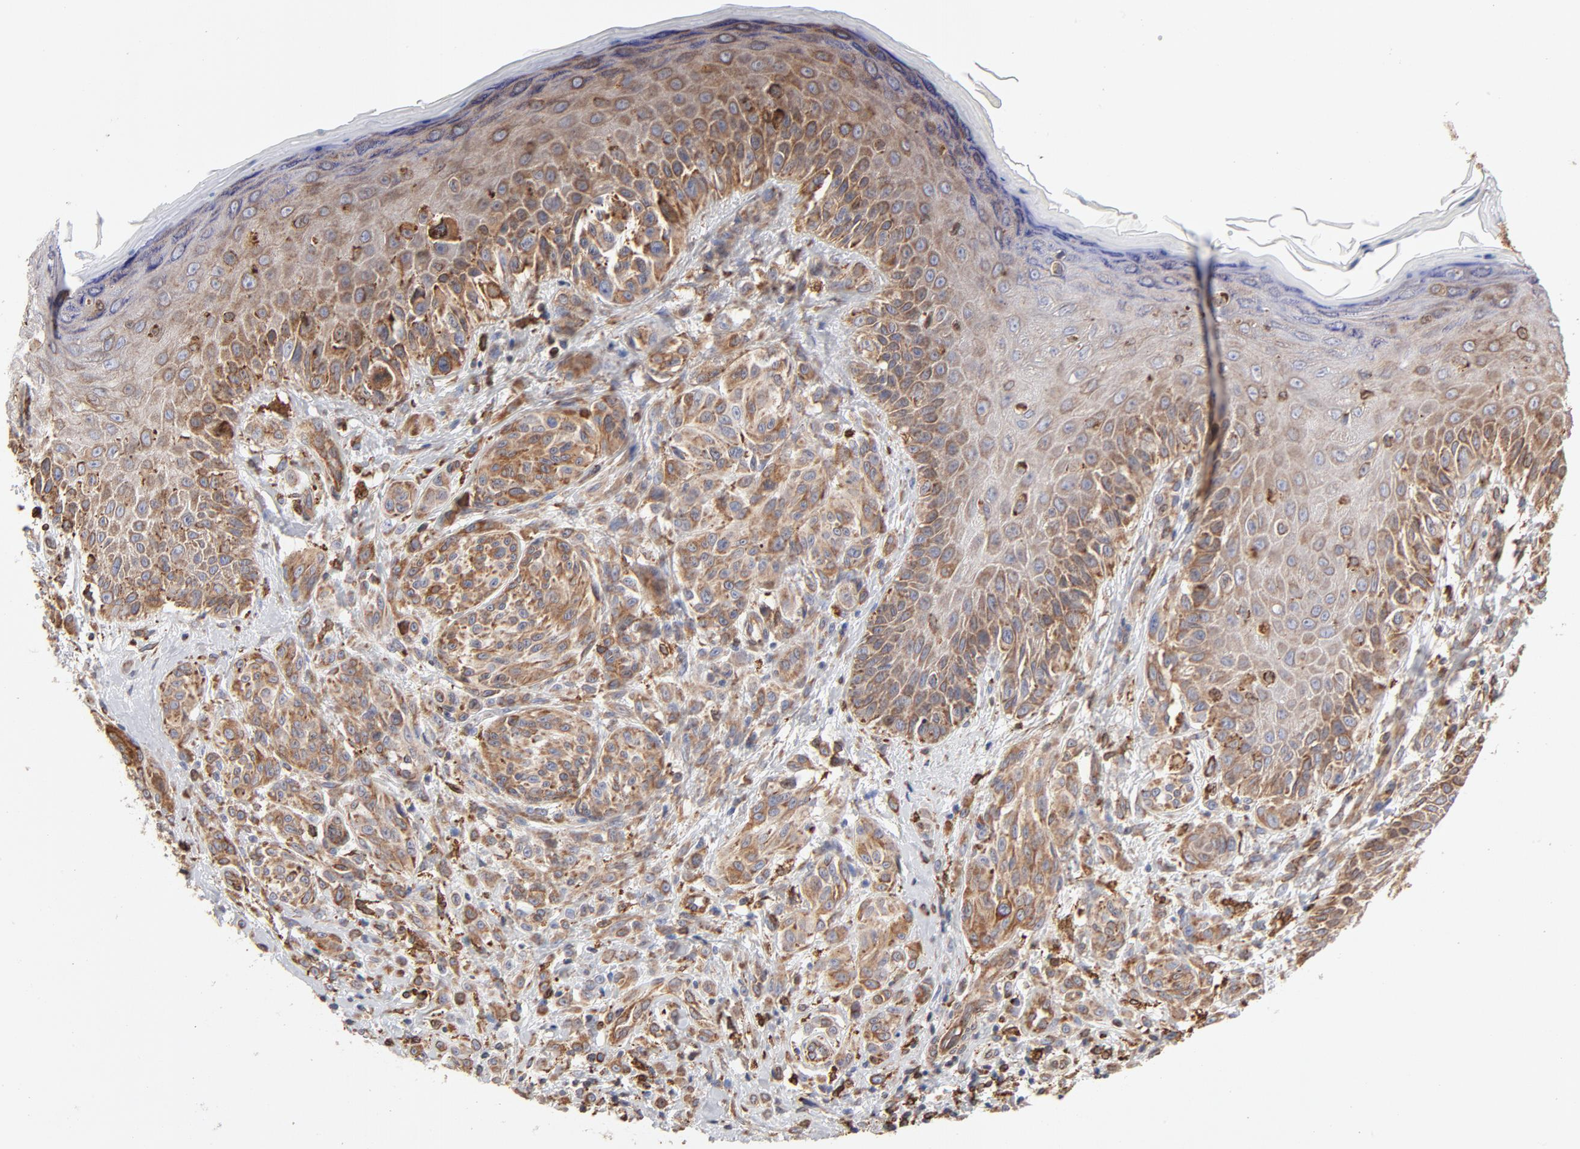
{"staining": {"intensity": "moderate", "quantity": ">75%", "location": "cytoplasmic/membranous"}, "tissue": "melanoma", "cell_type": "Tumor cells", "image_type": "cancer", "snomed": [{"axis": "morphology", "description": "Malignant melanoma, NOS"}, {"axis": "topography", "description": "Skin"}], "caption": "Immunohistochemistry (IHC) histopathology image of neoplastic tissue: melanoma stained using immunohistochemistry demonstrates medium levels of moderate protein expression localized specifically in the cytoplasmic/membranous of tumor cells, appearing as a cytoplasmic/membranous brown color.", "gene": "CANX", "patient": {"sex": "male", "age": 57}}